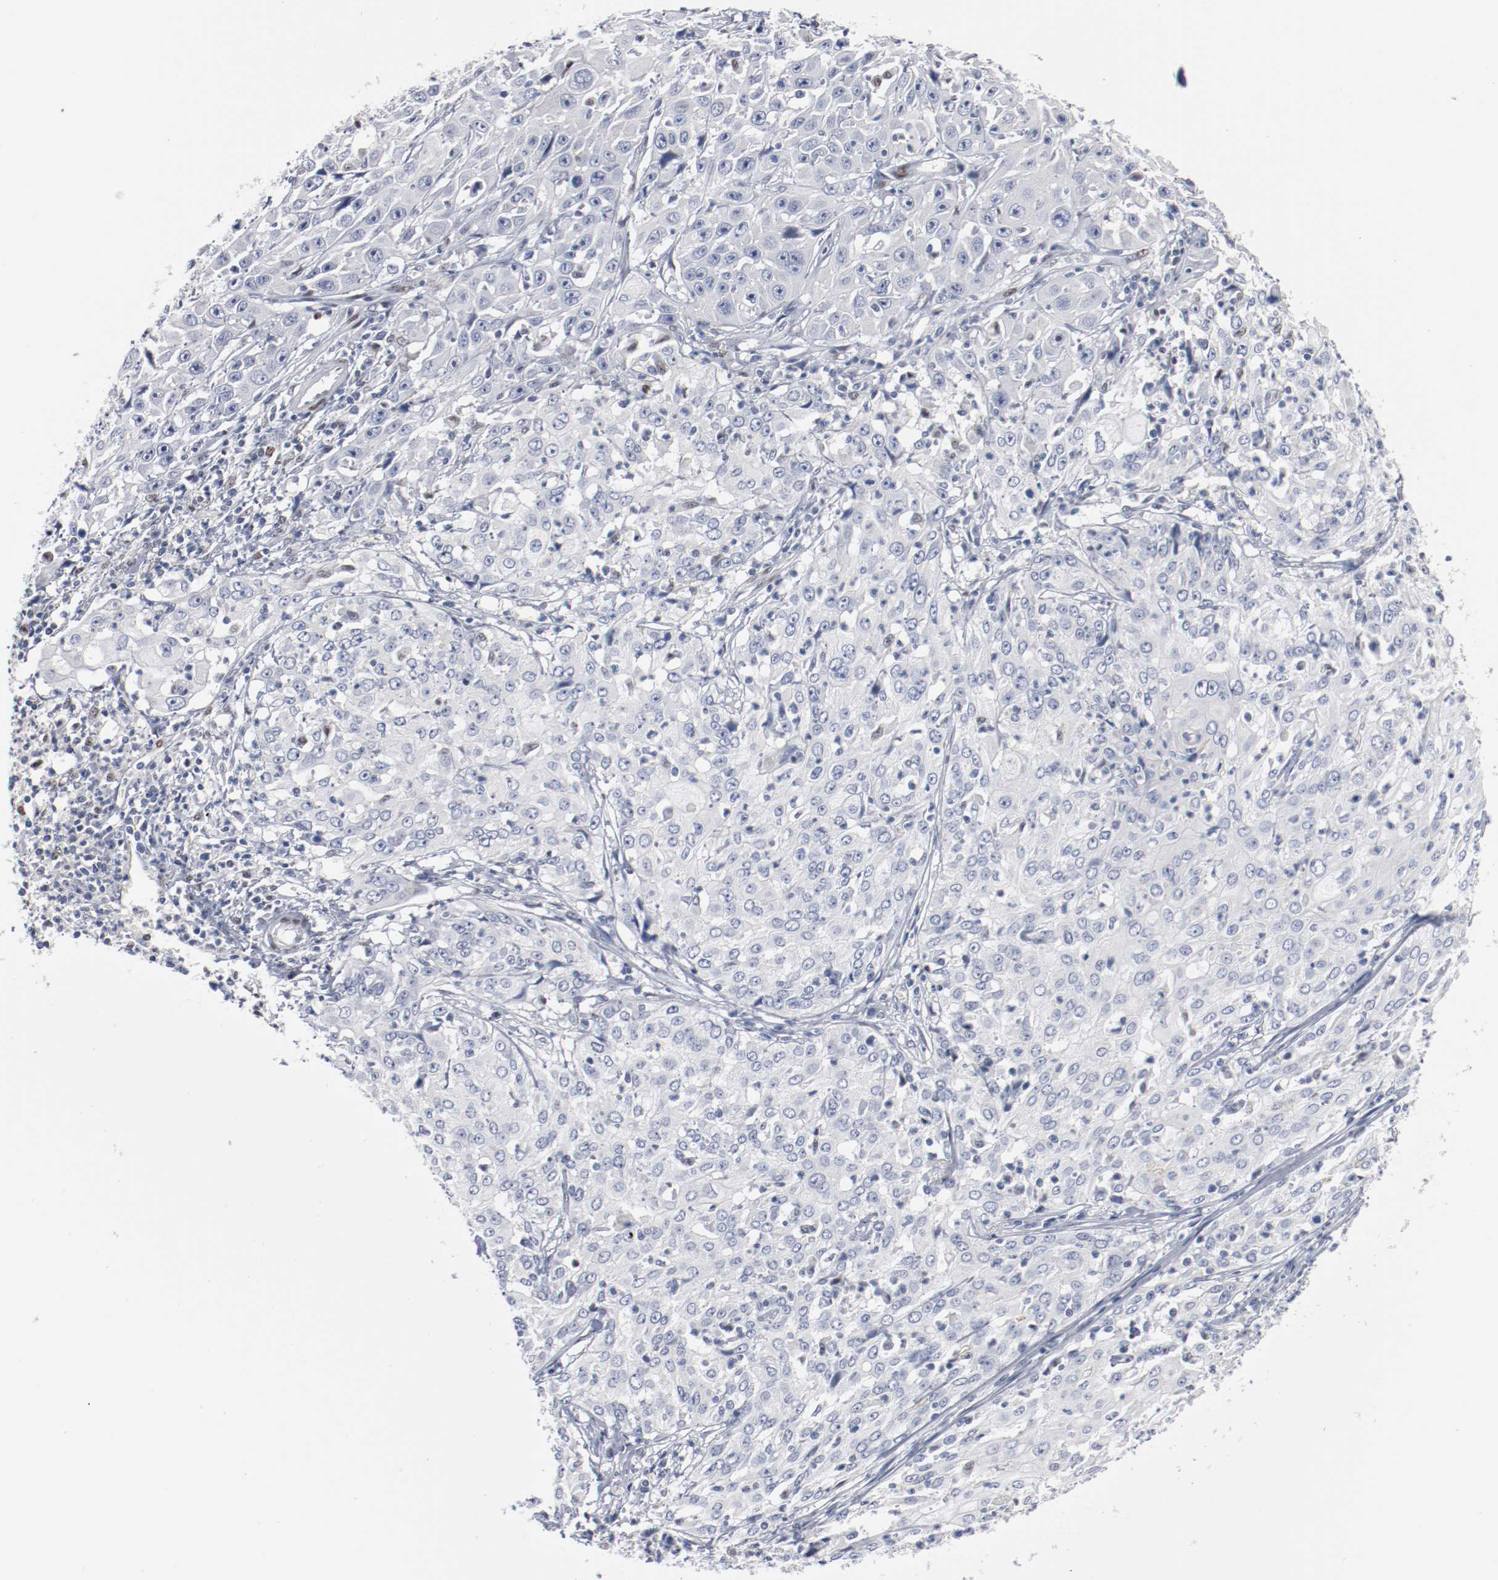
{"staining": {"intensity": "negative", "quantity": "none", "location": "none"}, "tissue": "cervical cancer", "cell_type": "Tumor cells", "image_type": "cancer", "snomed": [{"axis": "morphology", "description": "Squamous cell carcinoma, NOS"}, {"axis": "topography", "description": "Cervix"}], "caption": "A high-resolution micrograph shows immunohistochemistry (IHC) staining of squamous cell carcinoma (cervical), which exhibits no significant expression in tumor cells.", "gene": "ZEB2", "patient": {"sex": "female", "age": 39}}